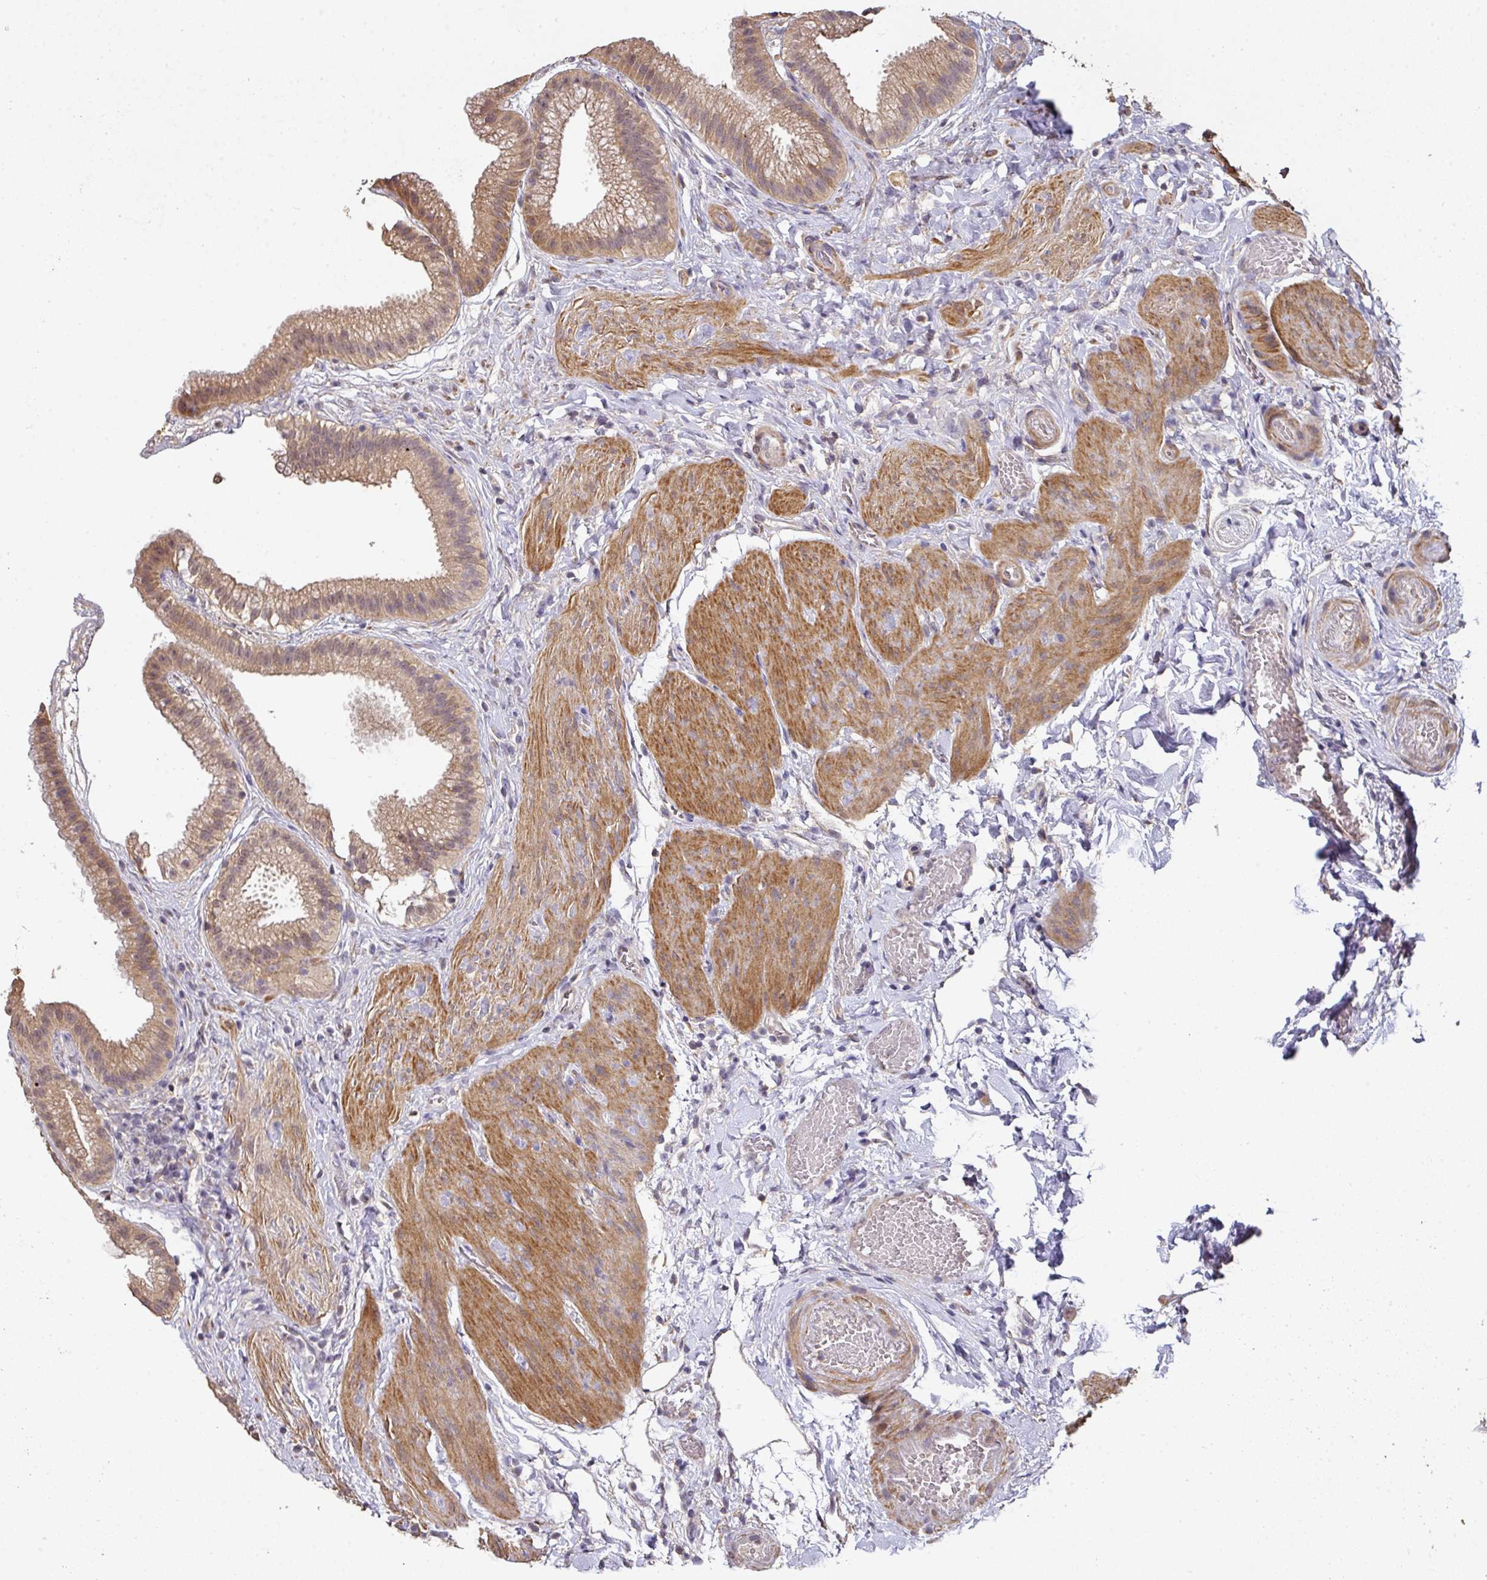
{"staining": {"intensity": "moderate", "quantity": ">75%", "location": "cytoplasmic/membranous"}, "tissue": "gallbladder", "cell_type": "Glandular cells", "image_type": "normal", "snomed": [{"axis": "morphology", "description": "Normal tissue, NOS"}, {"axis": "topography", "description": "Gallbladder"}], "caption": "An image showing moderate cytoplasmic/membranous staining in about >75% of glandular cells in normal gallbladder, as visualized by brown immunohistochemical staining.", "gene": "ACVR2B", "patient": {"sex": "female", "age": 63}}